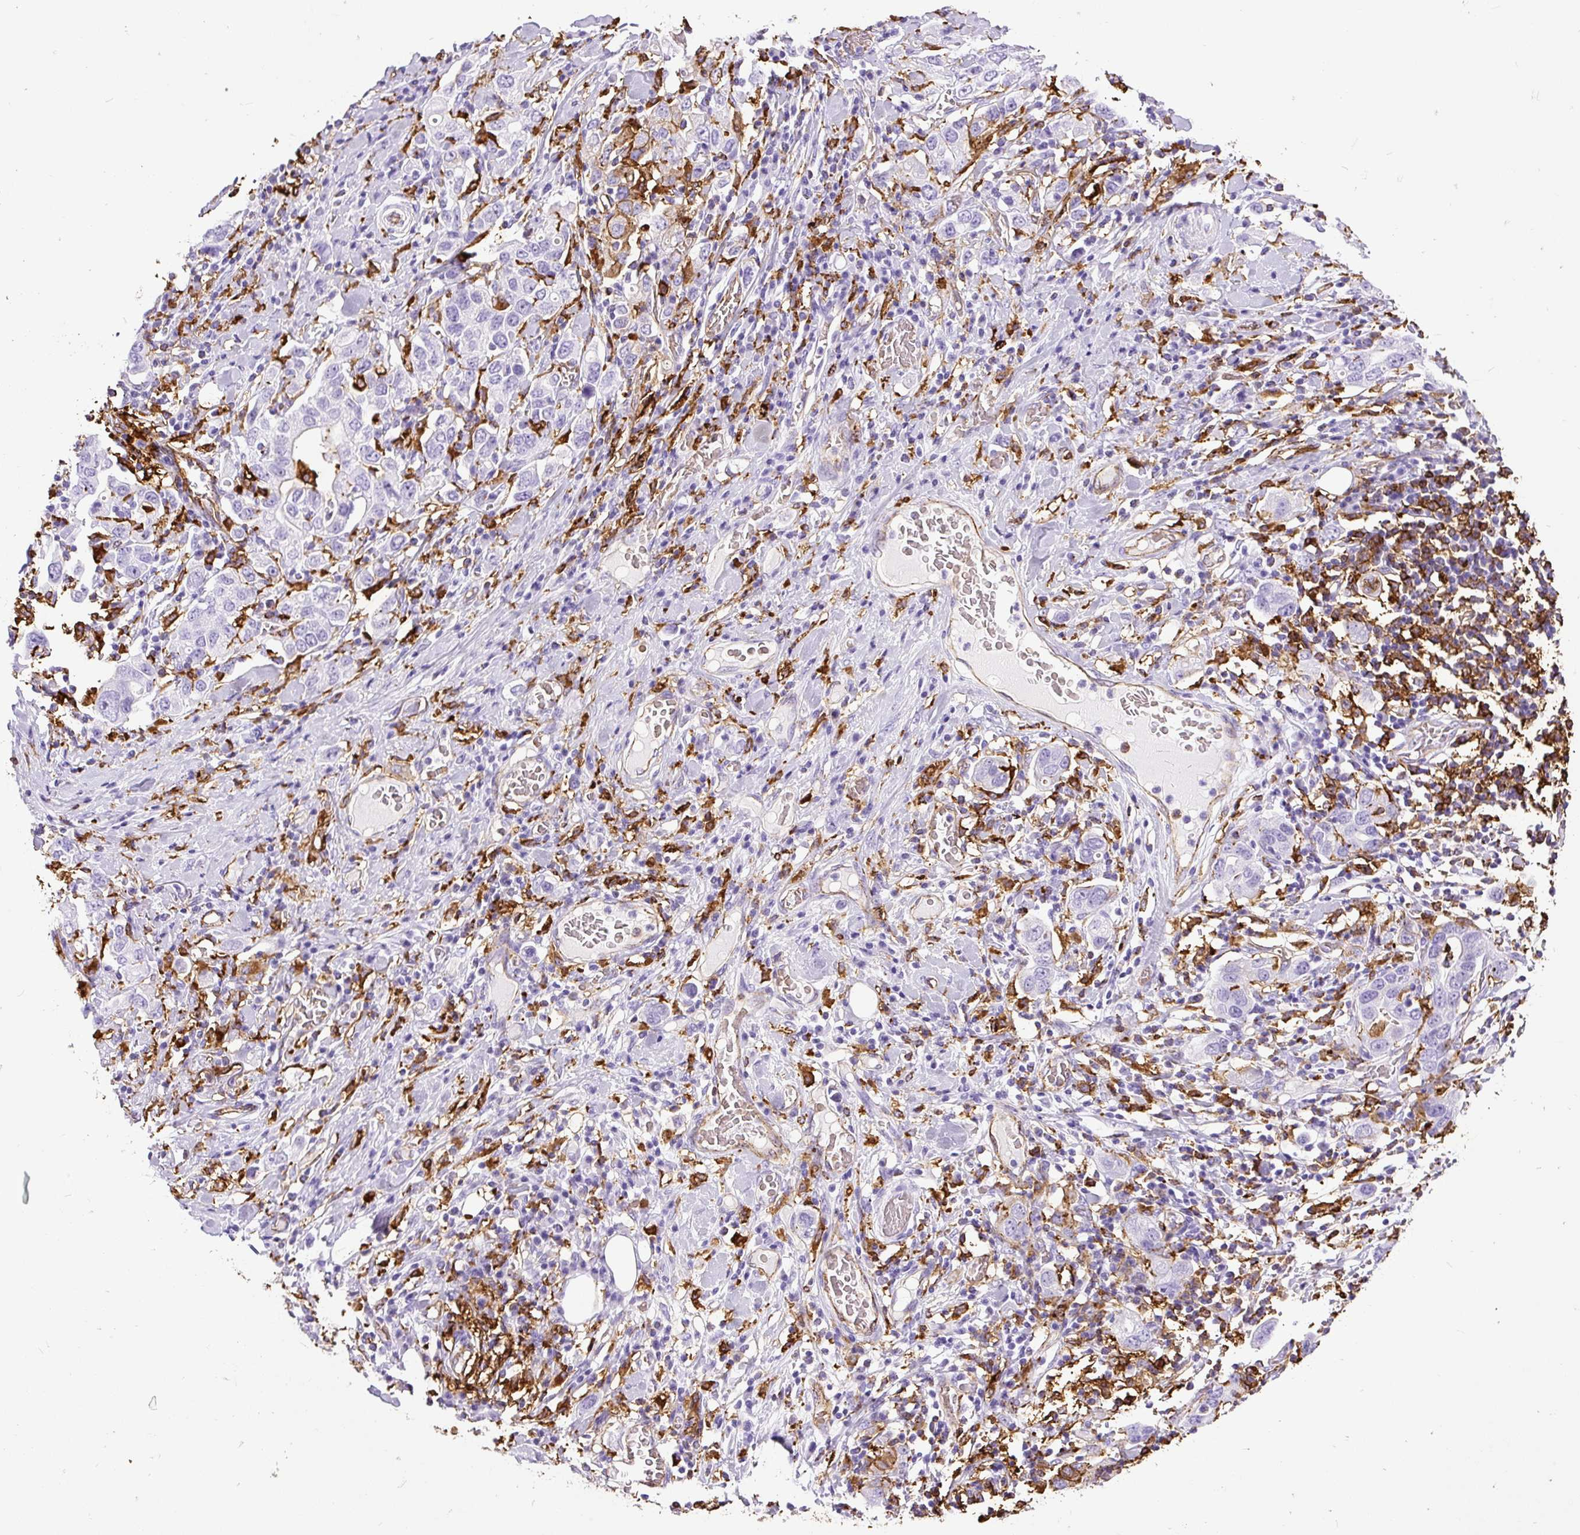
{"staining": {"intensity": "negative", "quantity": "none", "location": "none"}, "tissue": "stomach cancer", "cell_type": "Tumor cells", "image_type": "cancer", "snomed": [{"axis": "morphology", "description": "Adenocarcinoma, NOS"}, {"axis": "topography", "description": "Stomach, upper"}], "caption": "Immunohistochemical staining of human adenocarcinoma (stomach) shows no significant staining in tumor cells. (DAB immunohistochemistry visualized using brightfield microscopy, high magnification).", "gene": "HLA-DRA", "patient": {"sex": "male", "age": 62}}